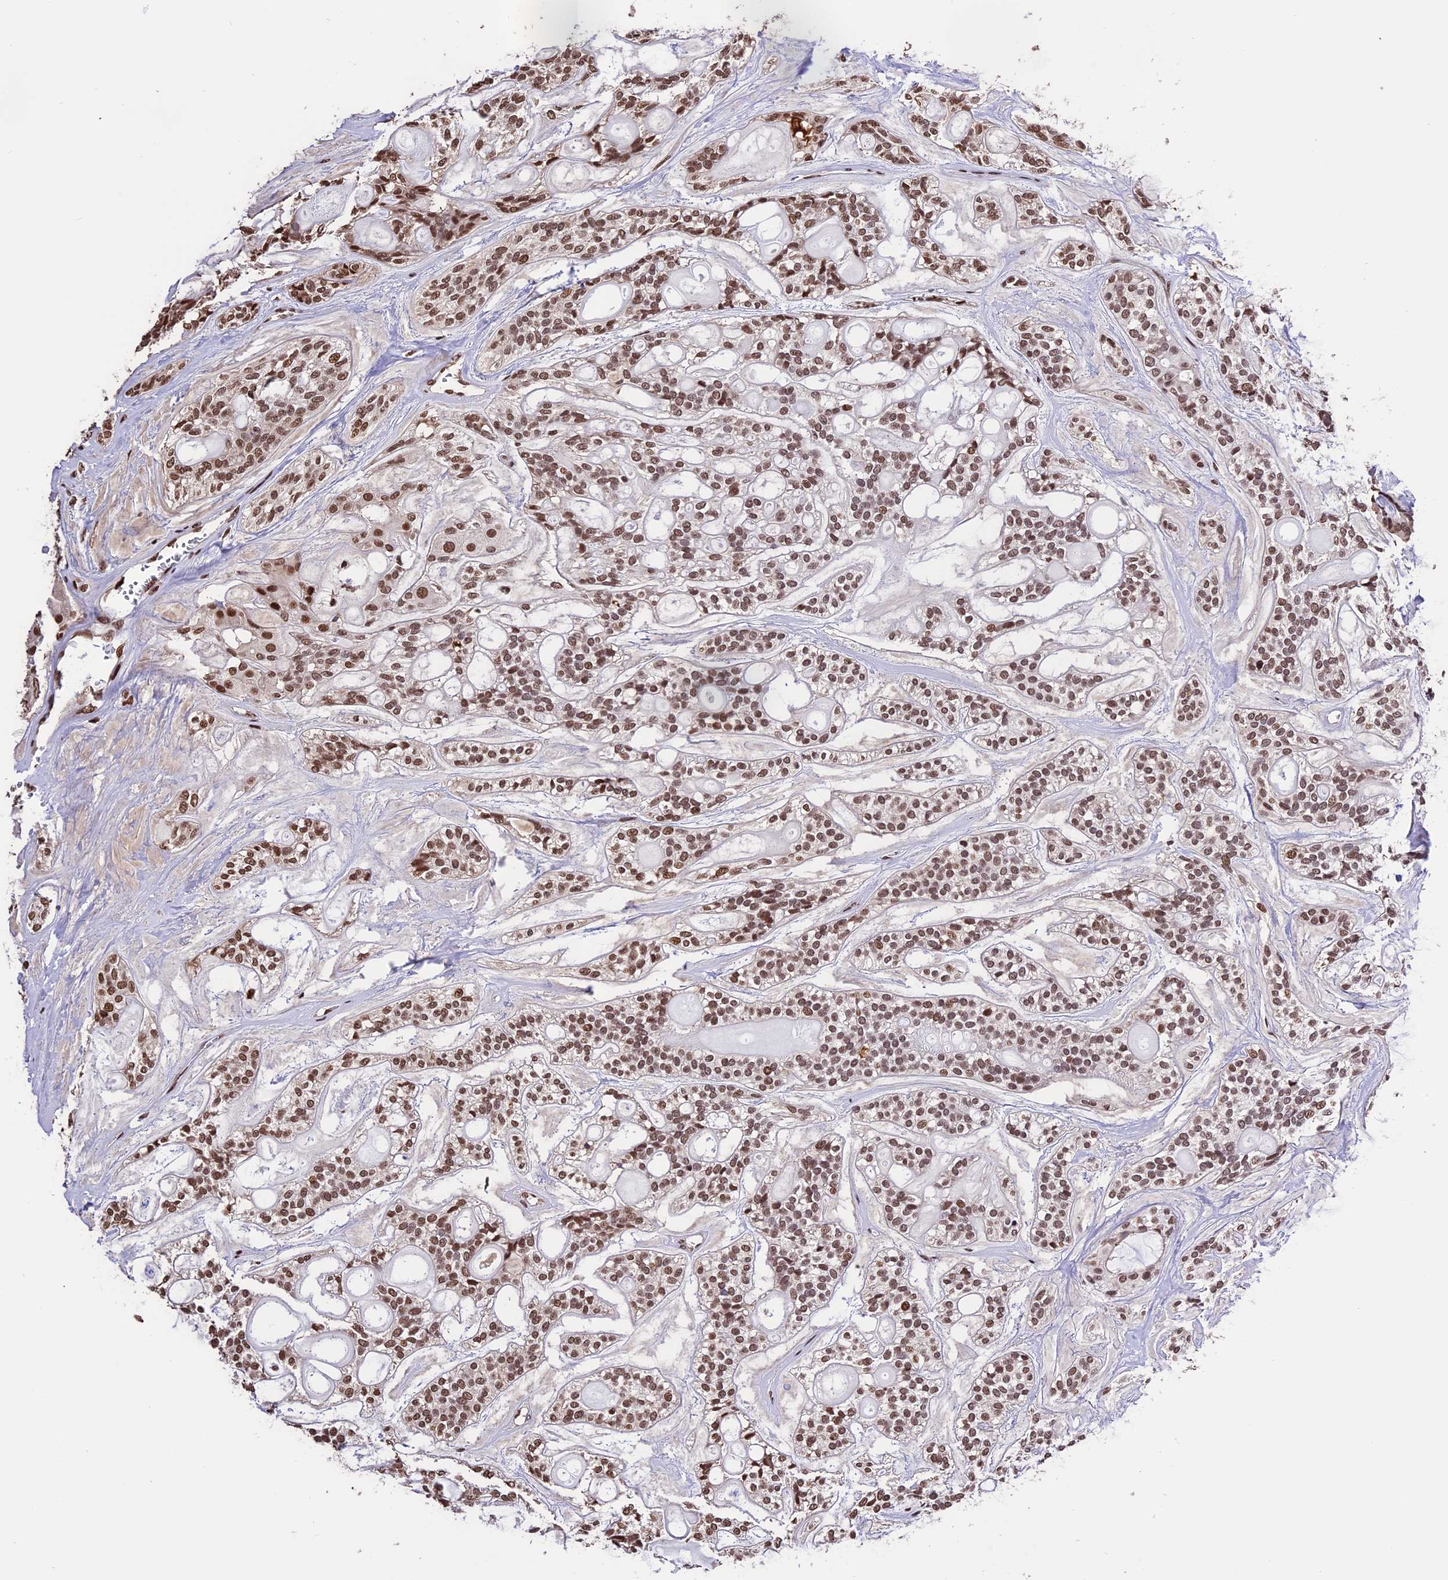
{"staining": {"intensity": "moderate", "quantity": ">75%", "location": "nuclear"}, "tissue": "head and neck cancer", "cell_type": "Tumor cells", "image_type": "cancer", "snomed": [{"axis": "morphology", "description": "Adenocarcinoma, NOS"}, {"axis": "topography", "description": "Head-Neck"}], "caption": "IHC (DAB) staining of human adenocarcinoma (head and neck) demonstrates moderate nuclear protein positivity in approximately >75% of tumor cells.", "gene": "POLR3E", "patient": {"sex": "male", "age": 66}}